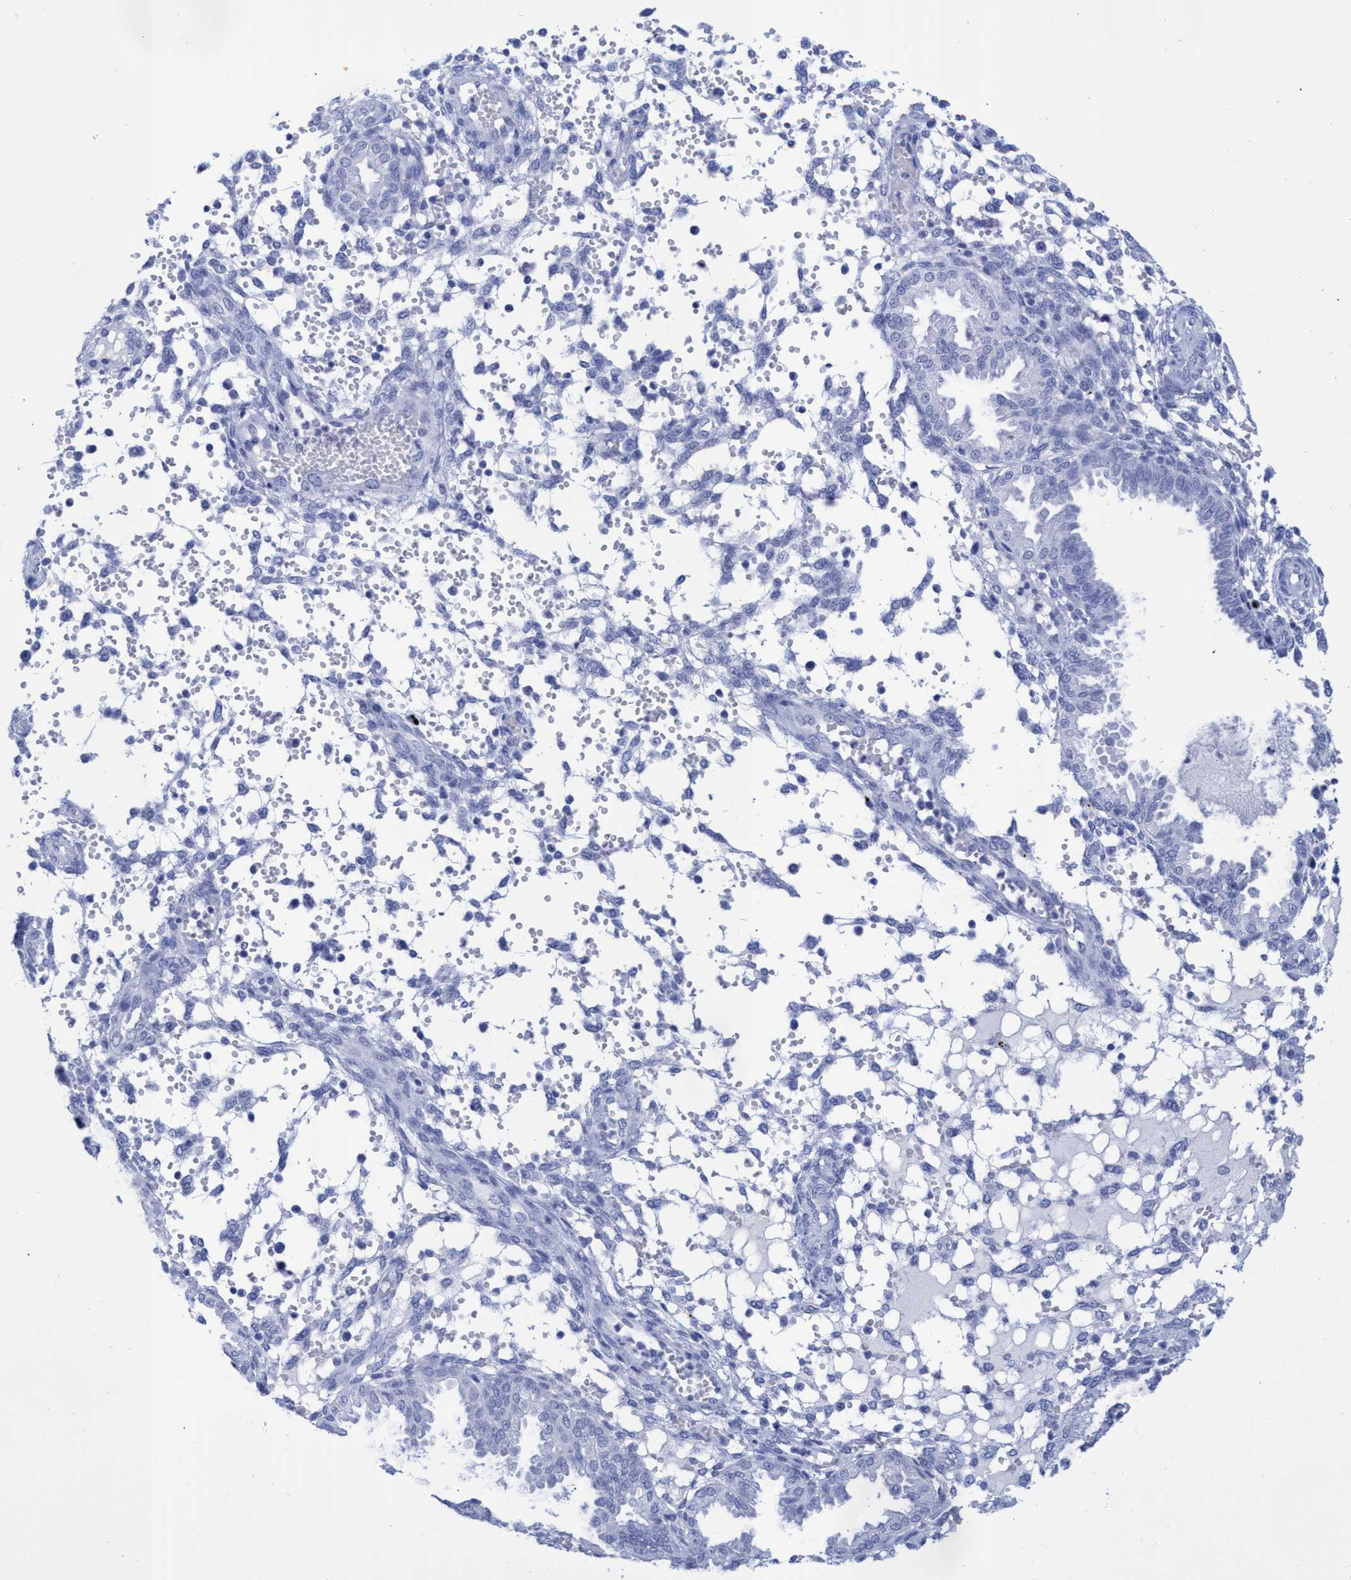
{"staining": {"intensity": "negative", "quantity": "none", "location": "none"}, "tissue": "endometrium", "cell_type": "Cells in endometrial stroma", "image_type": "normal", "snomed": [{"axis": "morphology", "description": "Normal tissue, NOS"}, {"axis": "topography", "description": "Endometrium"}], "caption": "This photomicrograph is of unremarkable endometrium stained with immunohistochemistry (IHC) to label a protein in brown with the nuclei are counter-stained blue. There is no staining in cells in endometrial stroma. (Stains: DAB immunohistochemistry with hematoxylin counter stain, Microscopy: brightfield microscopy at high magnification).", "gene": "INSL6", "patient": {"sex": "female", "age": 33}}